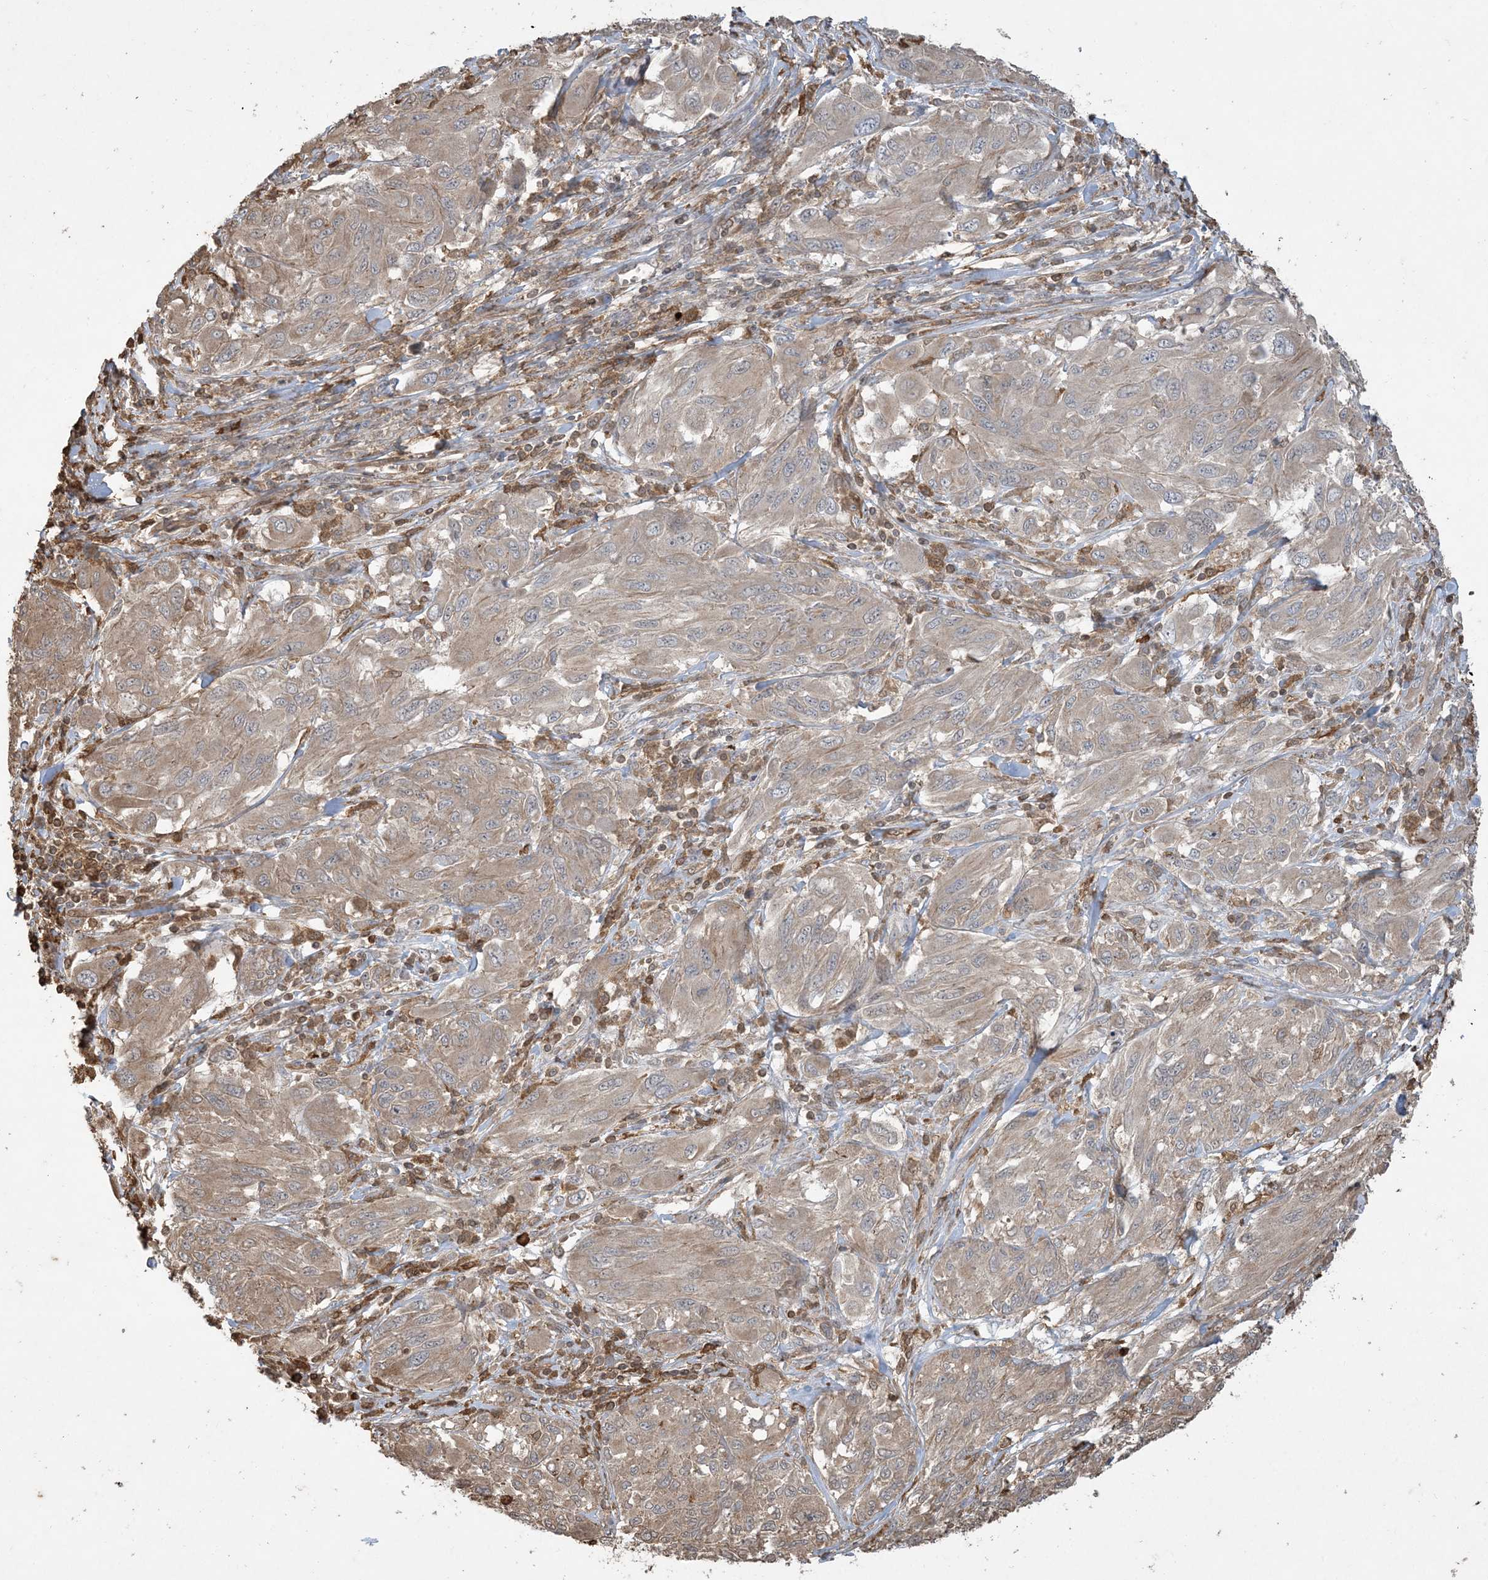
{"staining": {"intensity": "weak", "quantity": ">75%", "location": "cytoplasmic/membranous"}, "tissue": "melanoma", "cell_type": "Tumor cells", "image_type": "cancer", "snomed": [{"axis": "morphology", "description": "Malignant melanoma, NOS"}, {"axis": "topography", "description": "Skin"}], "caption": "The micrograph exhibits staining of malignant melanoma, revealing weak cytoplasmic/membranous protein expression (brown color) within tumor cells. The protein is shown in brown color, while the nuclei are stained blue.", "gene": "TMSB4X", "patient": {"sex": "female", "age": 91}}